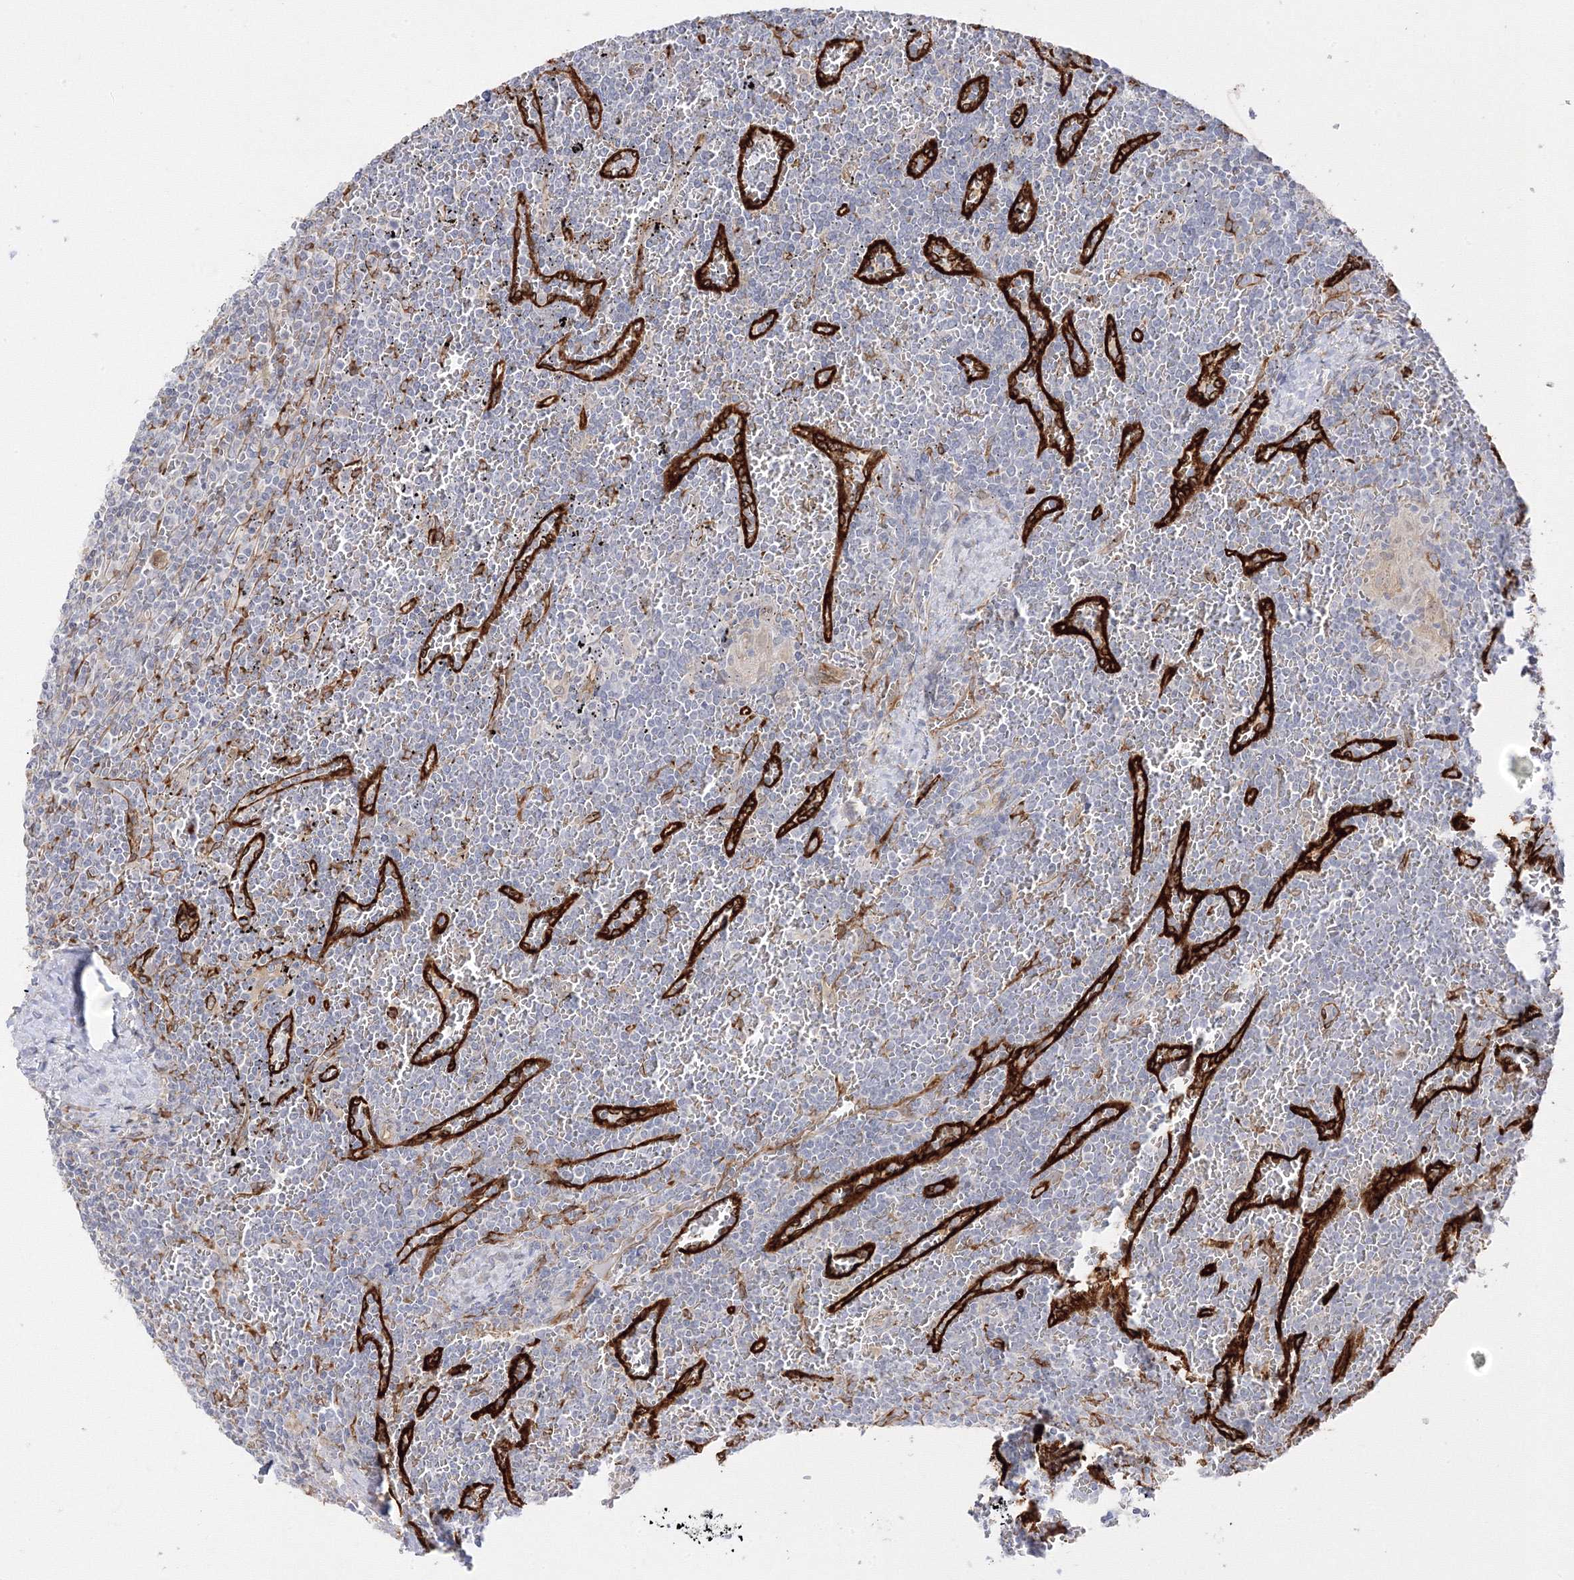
{"staining": {"intensity": "negative", "quantity": "none", "location": "none"}, "tissue": "lymphoma", "cell_type": "Tumor cells", "image_type": "cancer", "snomed": [{"axis": "morphology", "description": "Malignant lymphoma, non-Hodgkin's type, Low grade"}, {"axis": "topography", "description": "Spleen"}], "caption": "IHC micrograph of neoplastic tissue: human low-grade malignant lymphoma, non-Hodgkin's type stained with DAB (3,3'-diaminobenzidine) demonstrates no significant protein positivity in tumor cells. (Immunohistochemistry, brightfield microscopy, high magnification).", "gene": "C2CD2", "patient": {"sex": "female", "age": 19}}